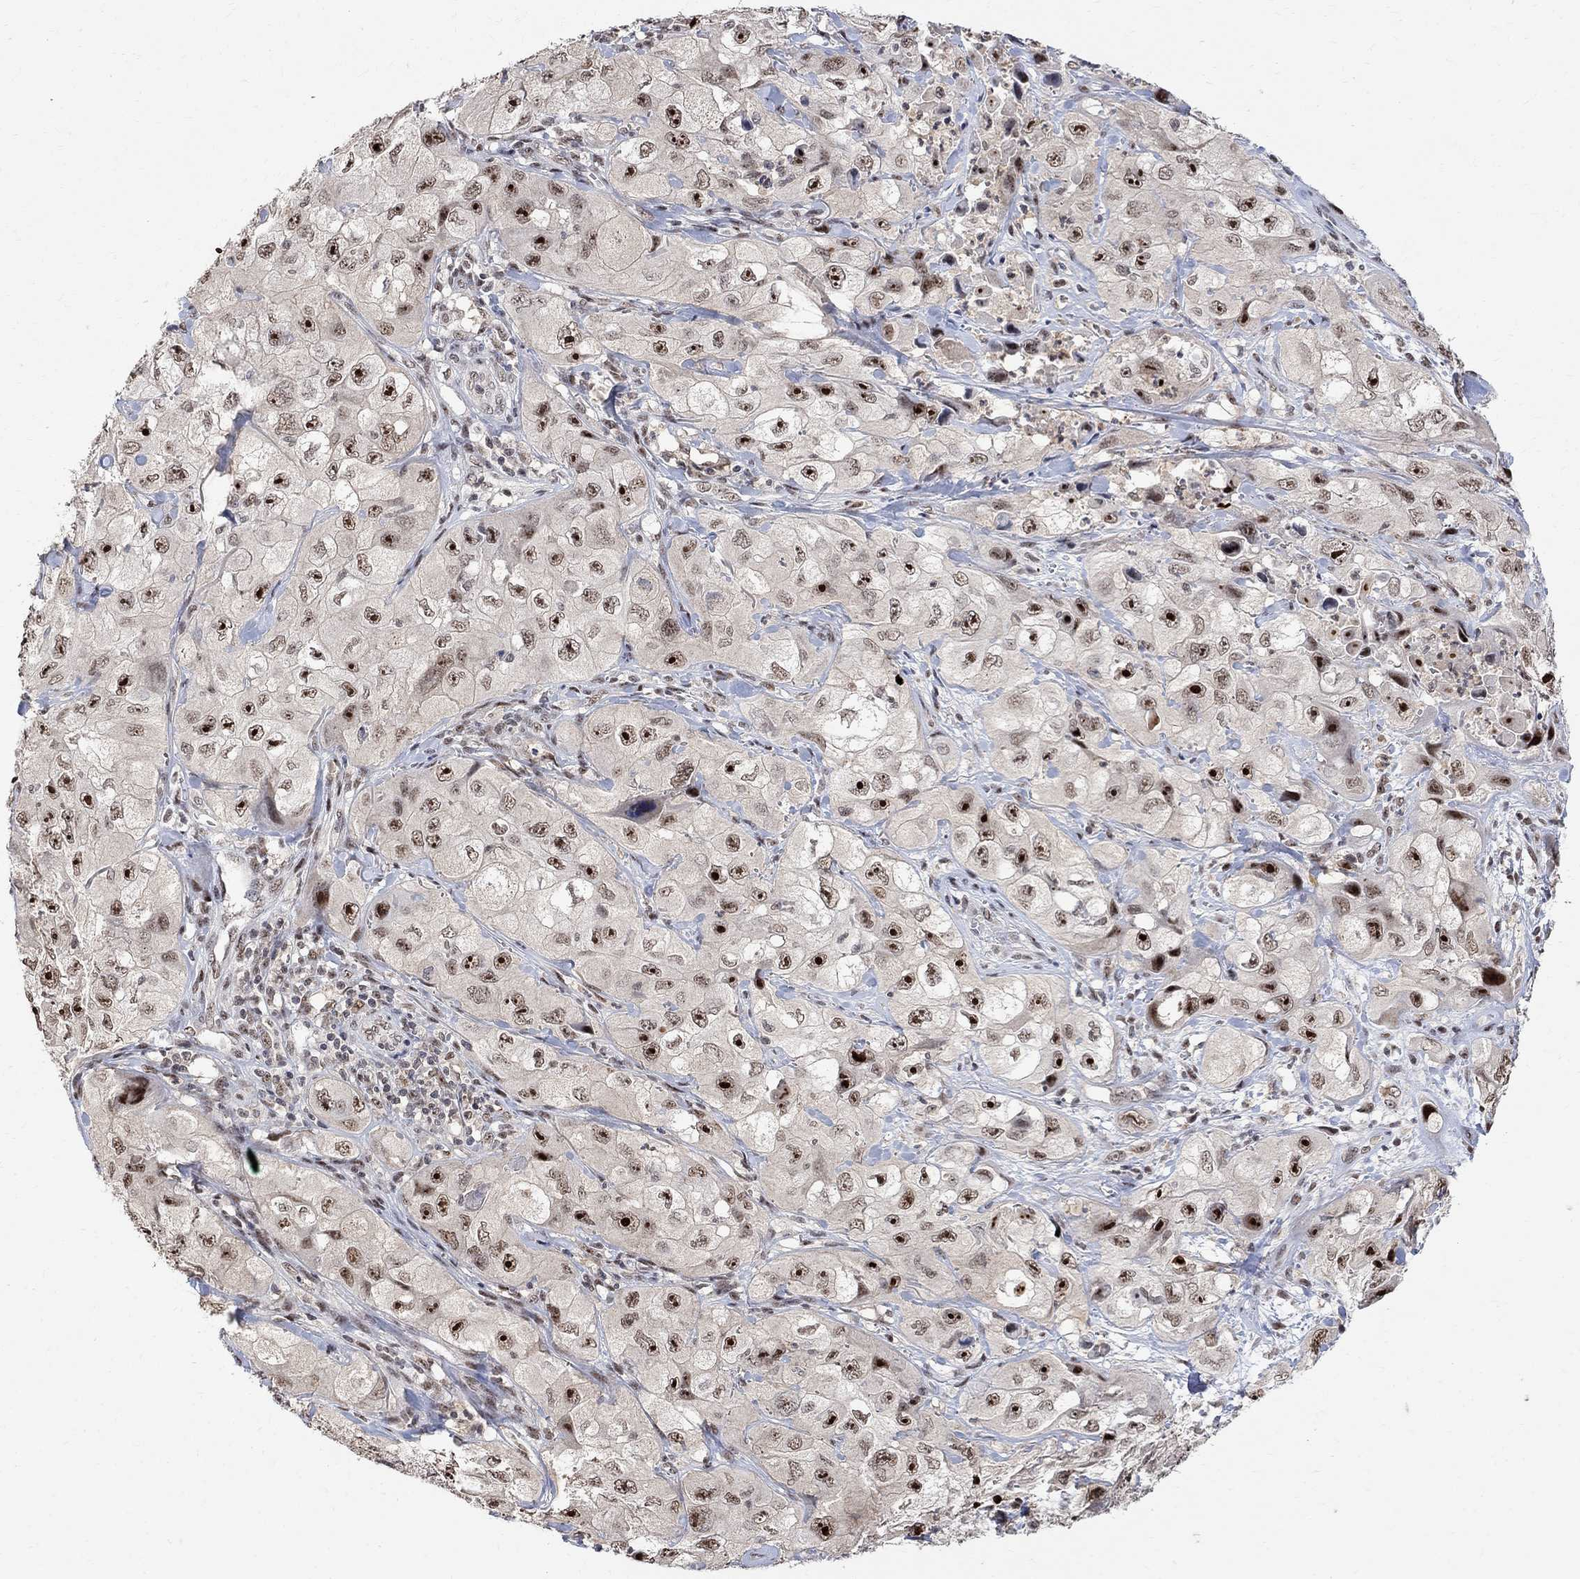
{"staining": {"intensity": "strong", "quantity": ">75%", "location": "nuclear"}, "tissue": "skin cancer", "cell_type": "Tumor cells", "image_type": "cancer", "snomed": [{"axis": "morphology", "description": "Squamous cell carcinoma, NOS"}, {"axis": "topography", "description": "Skin"}, {"axis": "topography", "description": "Subcutis"}], "caption": "This photomicrograph reveals IHC staining of human skin cancer (squamous cell carcinoma), with high strong nuclear expression in approximately >75% of tumor cells.", "gene": "E4F1", "patient": {"sex": "male", "age": 73}}